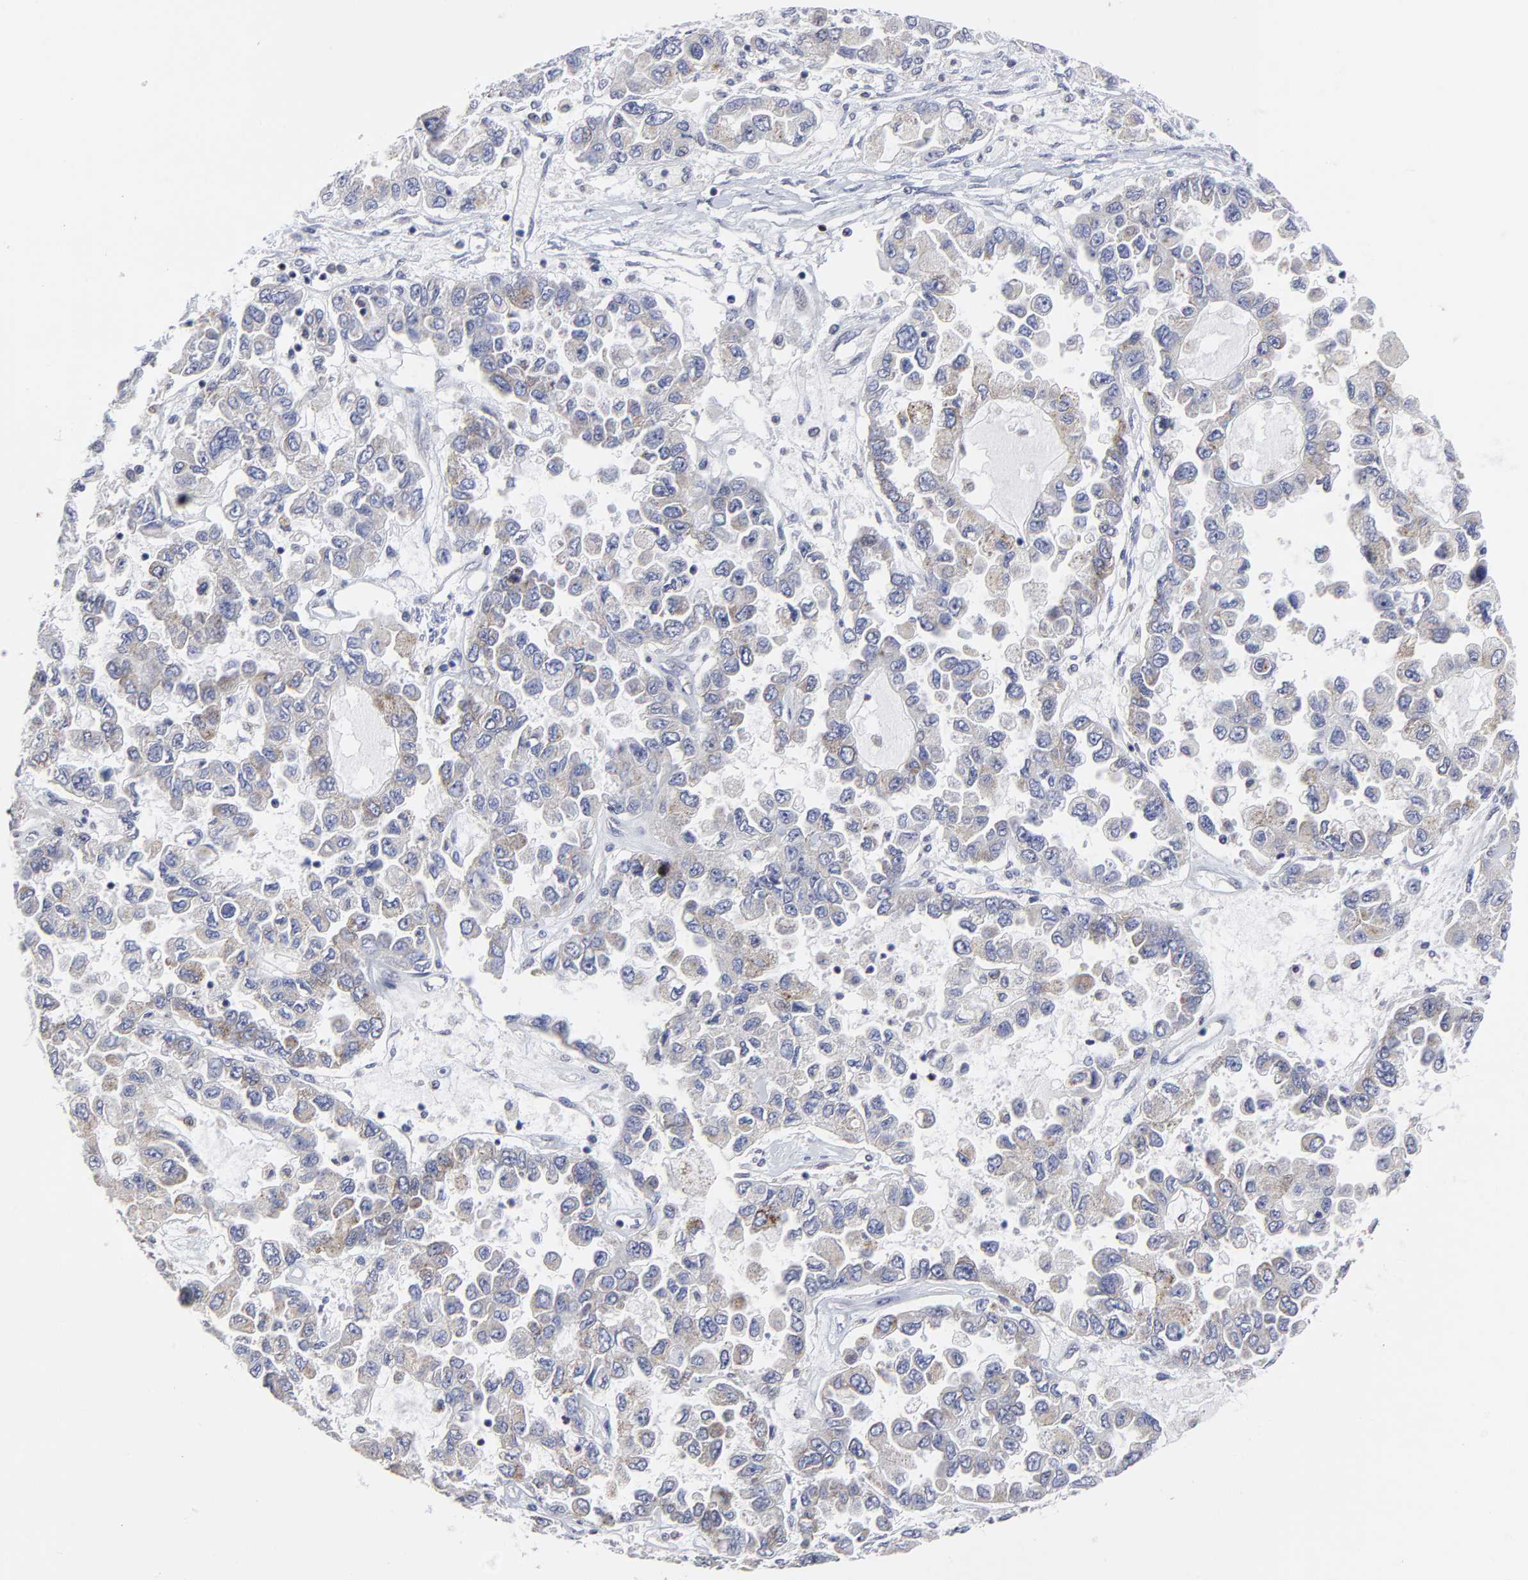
{"staining": {"intensity": "weak", "quantity": "<25%", "location": "cytoplasmic/membranous"}, "tissue": "ovarian cancer", "cell_type": "Tumor cells", "image_type": "cancer", "snomed": [{"axis": "morphology", "description": "Cystadenocarcinoma, serous, NOS"}, {"axis": "topography", "description": "Ovary"}], "caption": "Immunohistochemistry (IHC) of ovarian cancer displays no staining in tumor cells. Nuclei are stained in blue.", "gene": "NCAPH", "patient": {"sex": "female", "age": 84}}